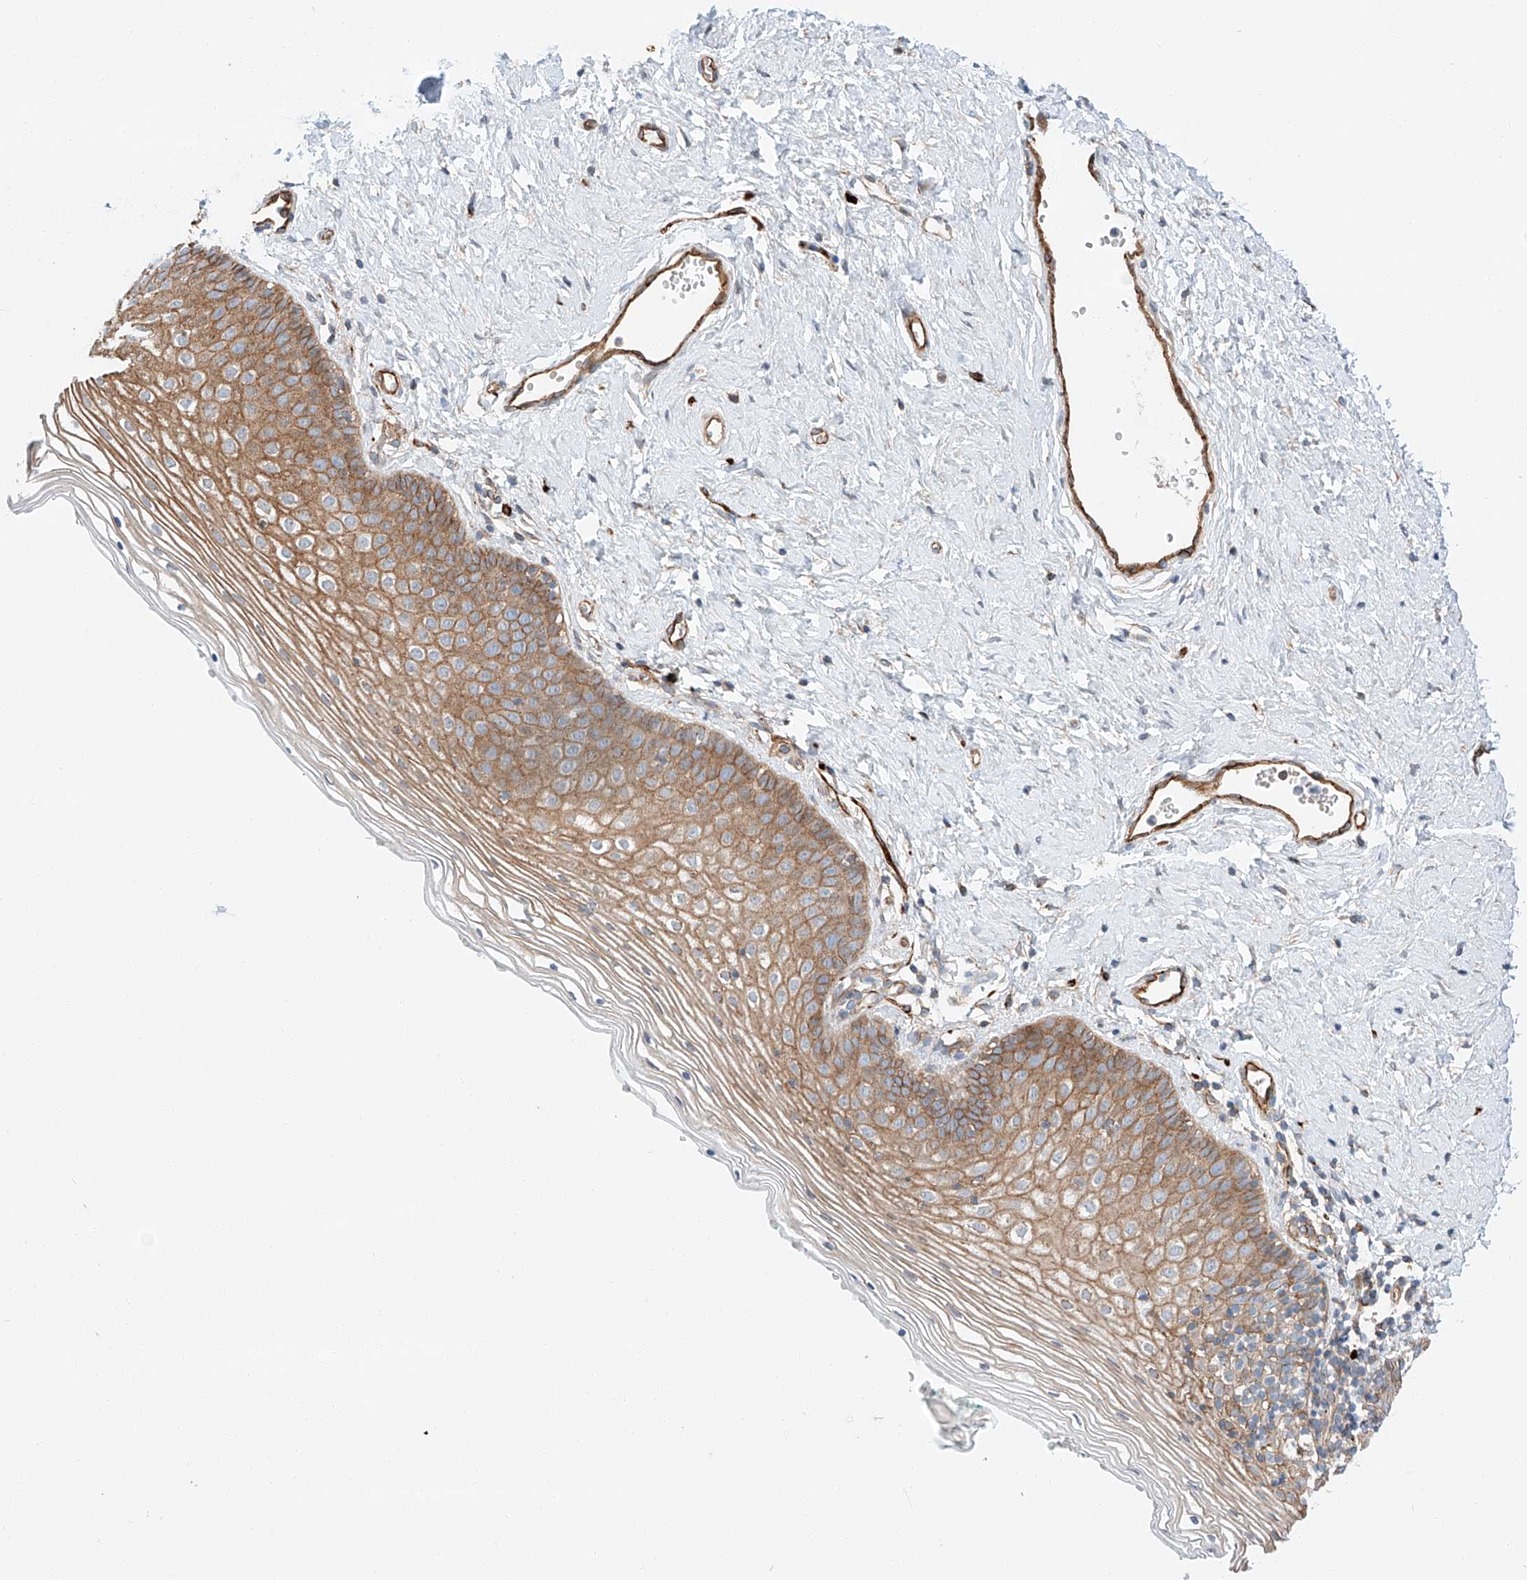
{"staining": {"intensity": "moderate", "quantity": ">75%", "location": "cytoplasmic/membranous"}, "tissue": "vagina", "cell_type": "Squamous epithelial cells", "image_type": "normal", "snomed": [{"axis": "morphology", "description": "Normal tissue, NOS"}, {"axis": "topography", "description": "Vagina"}], "caption": "Squamous epithelial cells show medium levels of moderate cytoplasmic/membranous positivity in approximately >75% of cells in normal vagina. Using DAB (3,3'-diaminobenzidine) (brown) and hematoxylin (blue) stains, captured at high magnification using brightfield microscopy.", "gene": "MINDY4", "patient": {"sex": "female", "age": 32}}